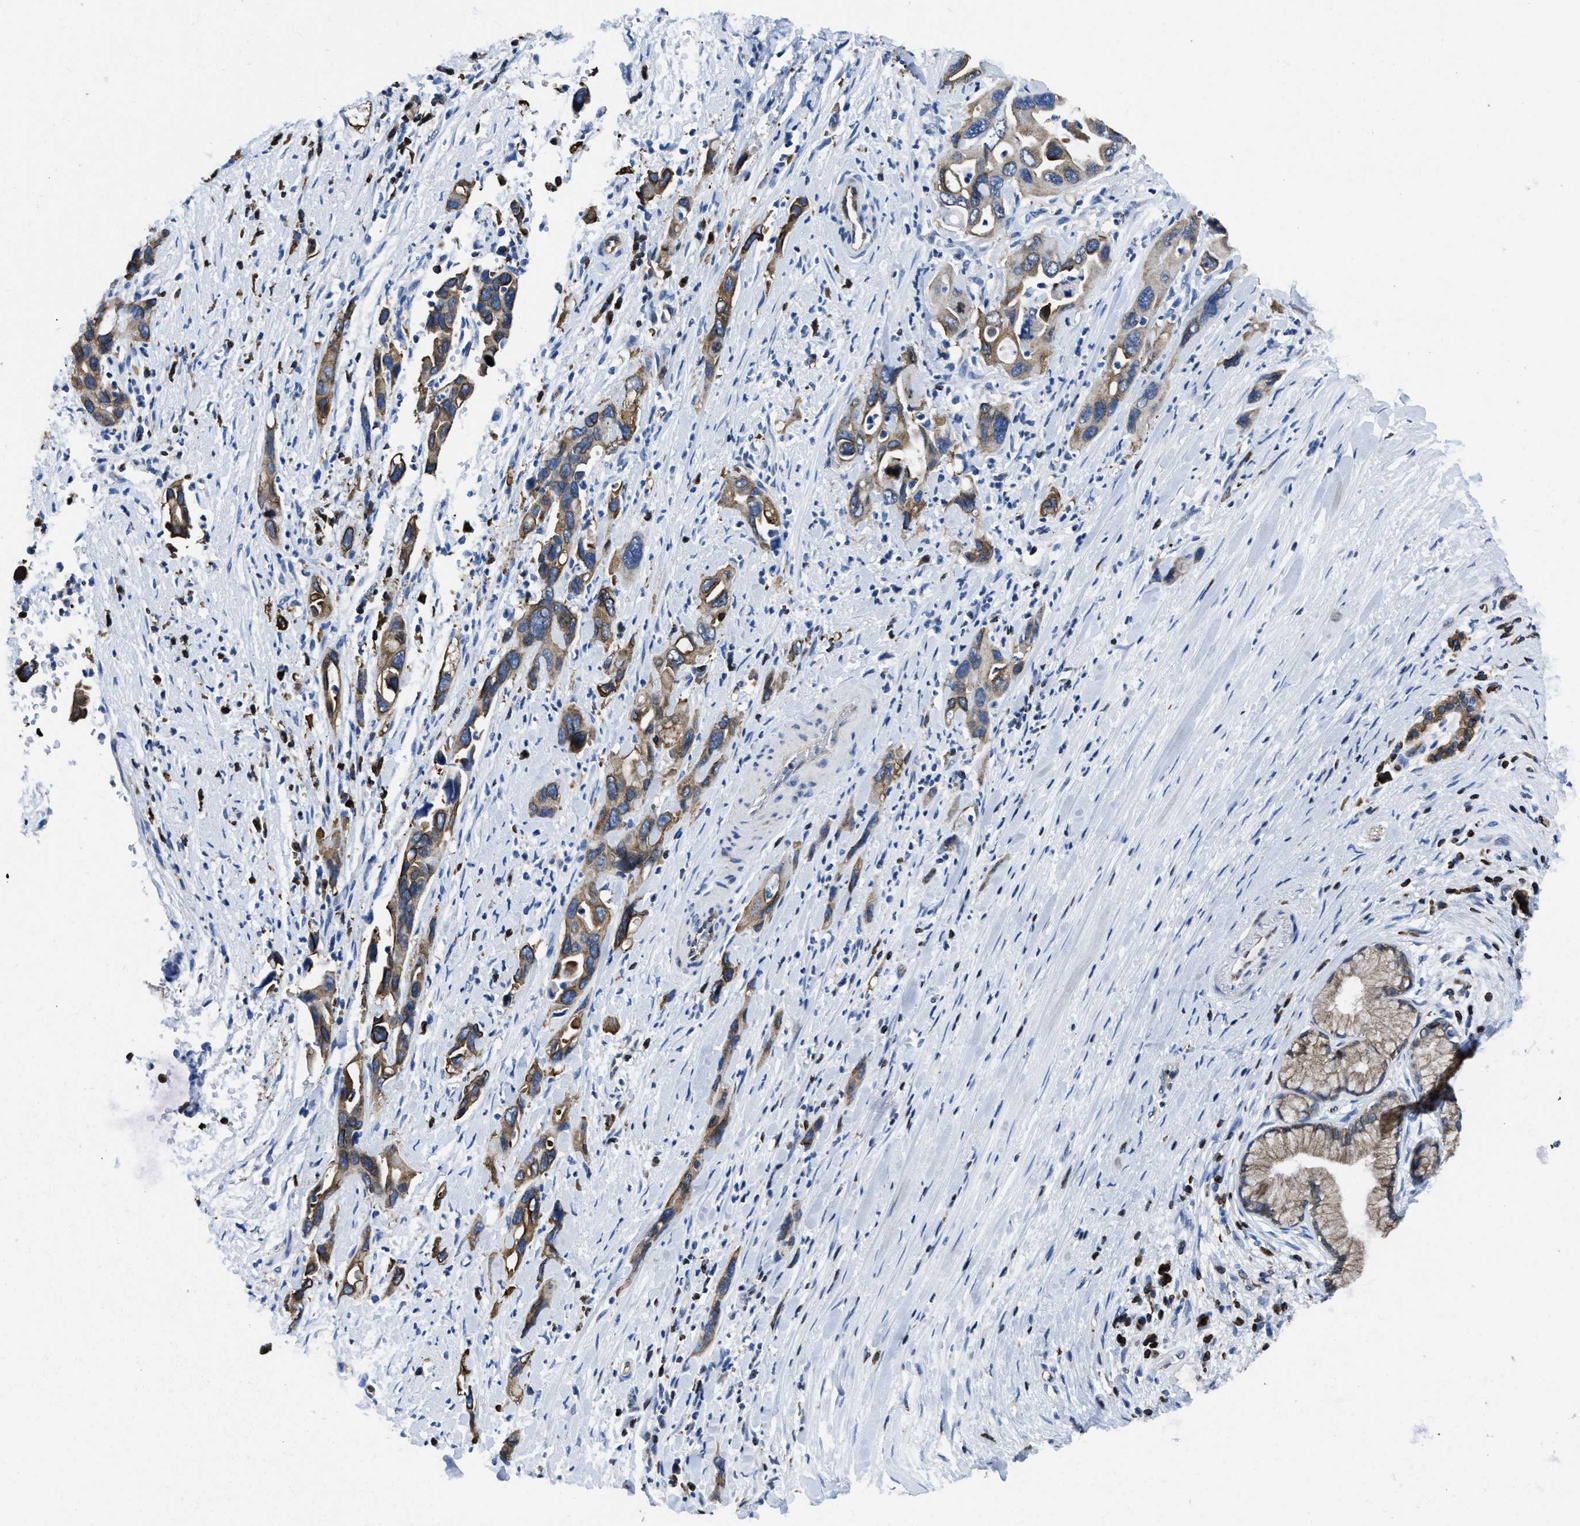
{"staining": {"intensity": "moderate", "quantity": ">75%", "location": "cytoplasmic/membranous"}, "tissue": "pancreatic cancer", "cell_type": "Tumor cells", "image_type": "cancer", "snomed": [{"axis": "morphology", "description": "Adenocarcinoma, NOS"}, {"axis": "topography", "description": "Pancreas"}], "caption": "There is medium levels of moderate cytoplasmic/membranous expression in tumor cells of pancreatic cancer (adenocarcinoma), as demonstrated by immunohistochemical staining (brown color).", "gene": "ITGA3", "patient": {"sex": "female", "age": 70}}